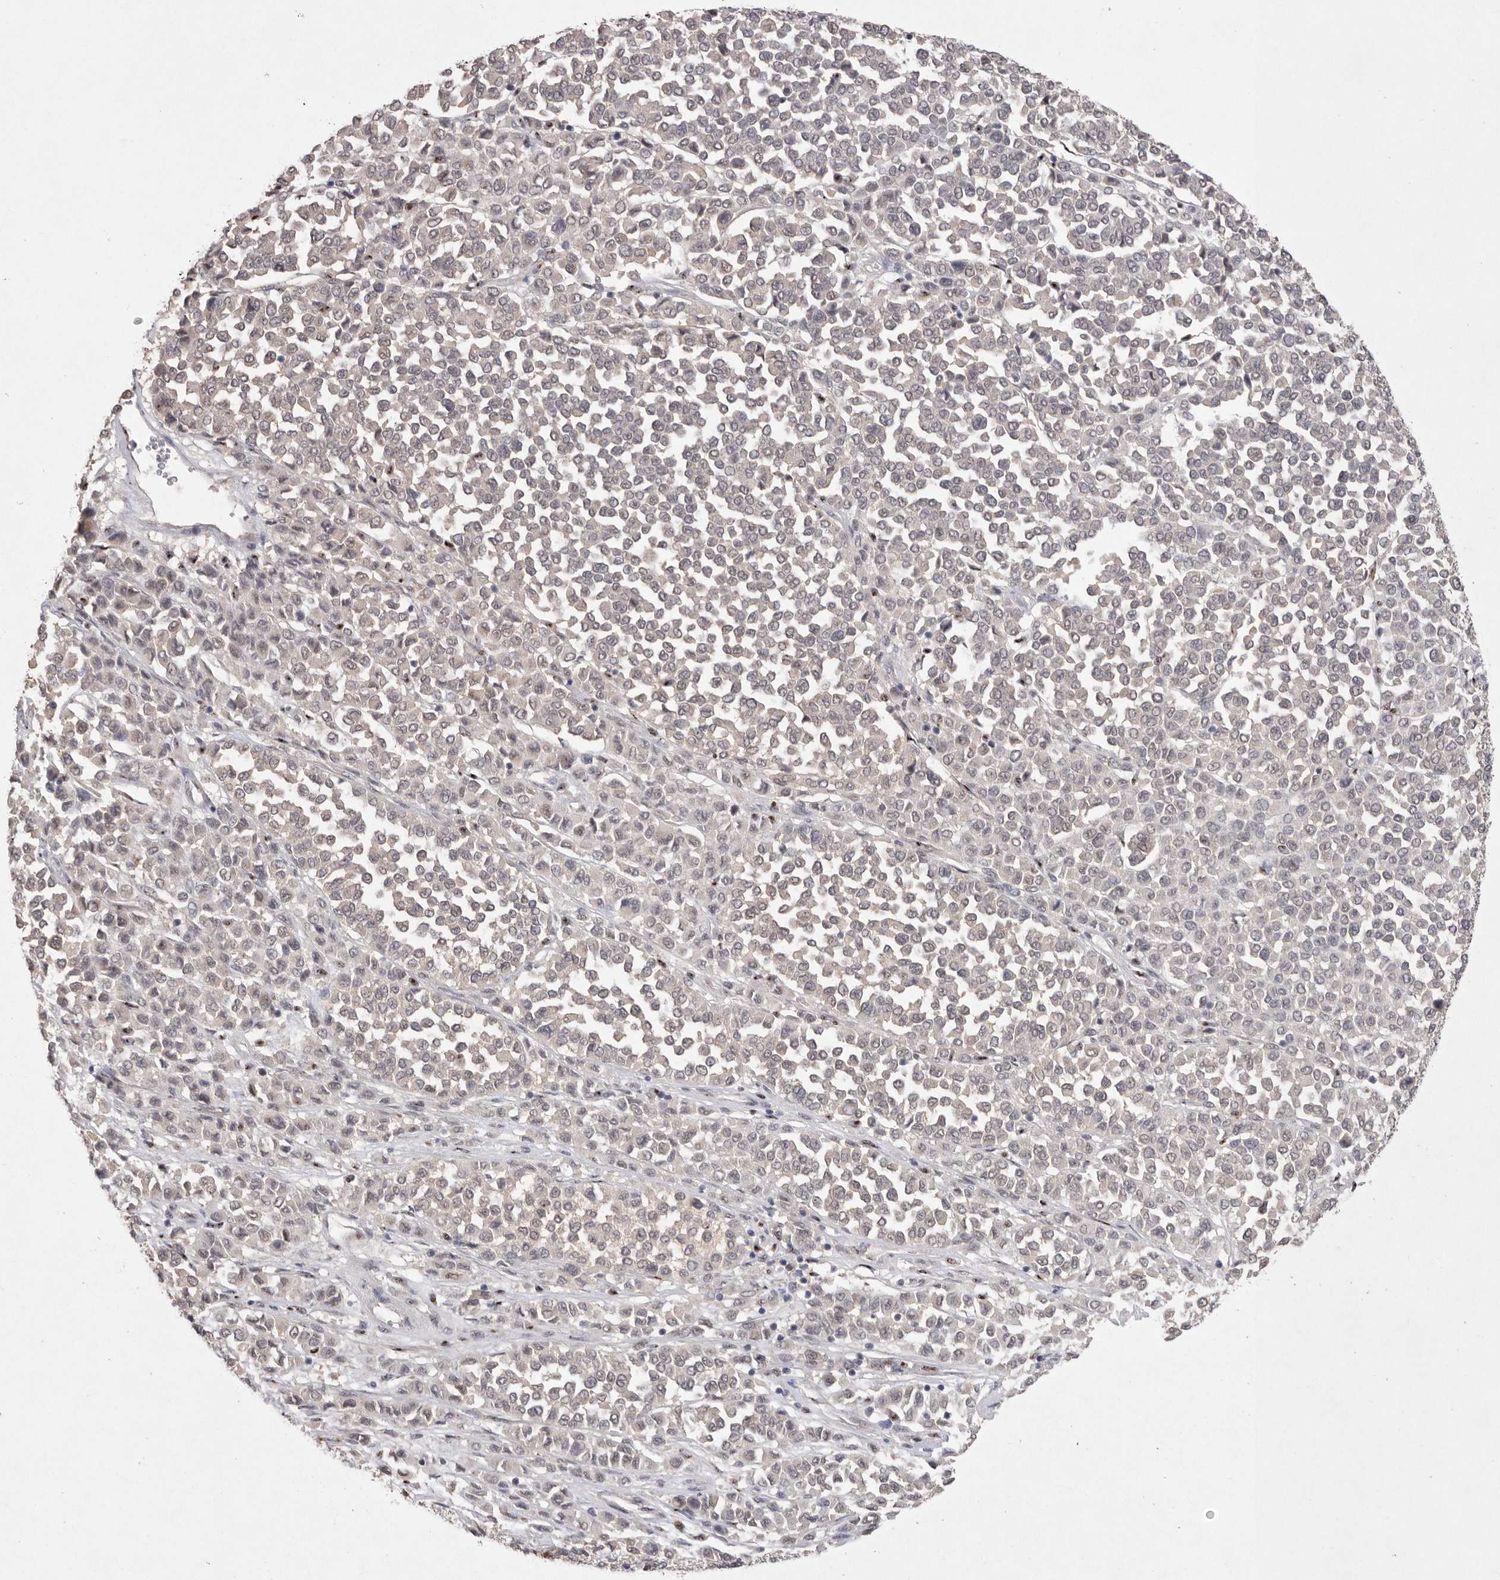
{"staining": {"intensity": "negative", "quantity": "none", "location": "none"}, "tissue": "melanoma", "cell_type": "Tumor cells", "image_type": "cancer", "snomed": [{"axis": "morphology", "description": "Malignant melanoma, Metastatic site"}, {"axis": "topography", "description": "Pancreas"}], "caption": "This is a histopathology image of immunohistochemistry staining of malignant melanoma (metastatic site), which shows no positivity in tumor cells.", "gene": "HUS1", "patient": {"sex": "female", "age": 30}}